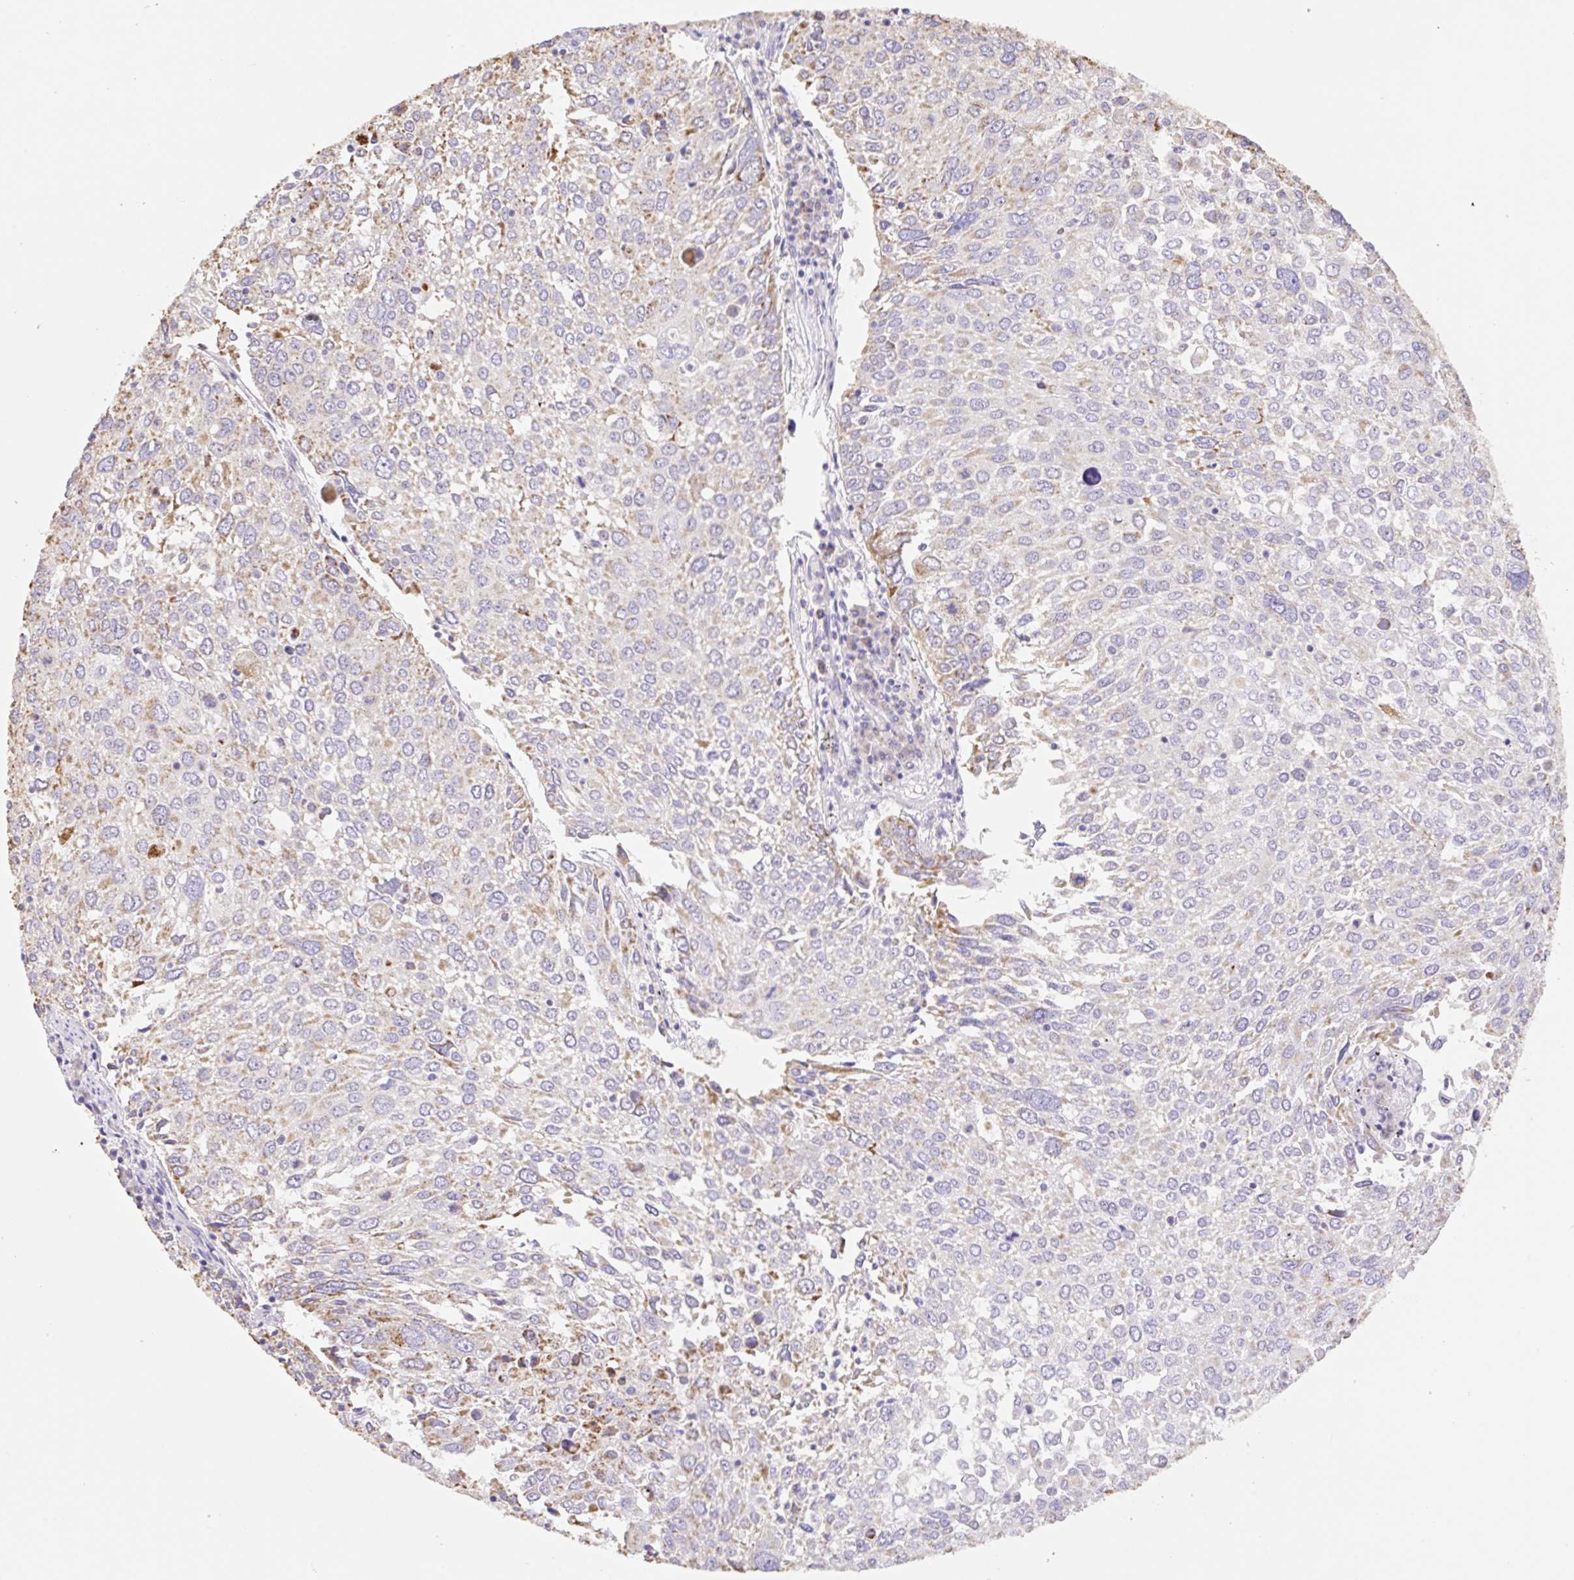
{"staining": {"intensity": "moderate", "quantity": "<25%", "location": "cytoplasmic/membranous"}, "tissue": "lung cancer", "cell_type": "Tumor cells", "image_type": "cancer", "snomed": [{"axis": "morphology", "description": "Squamous cell carcinoma, NOS"}, {"axis": "topography", "description": "Lung"}], "caption": "A histopathology image of lung squamous cell carcinoma stained for a protein displays moderate cytoplasmic/membranous brown staining in tumor cells.", "gene": "COPZ2", "patient": {"sex": "male", "age": 65}}